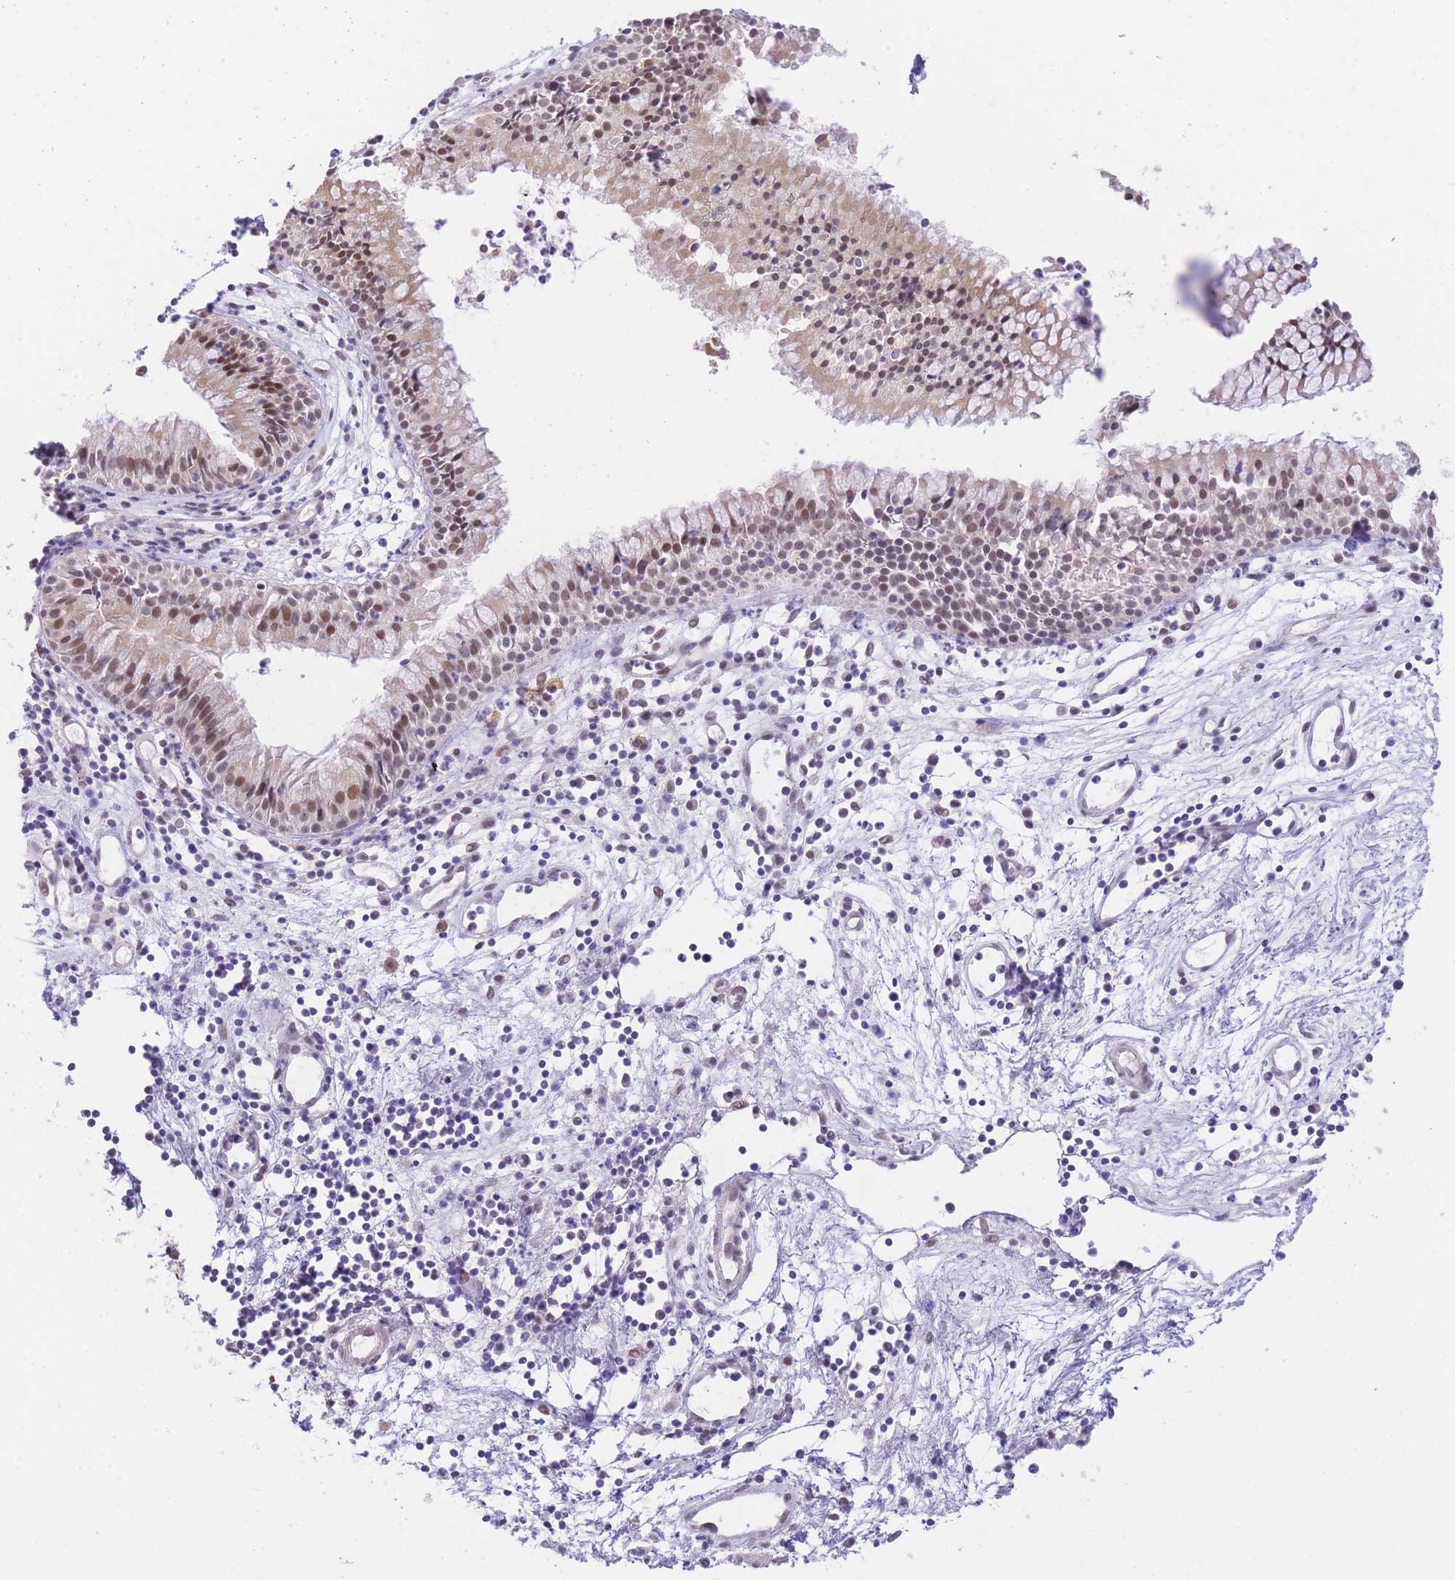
{"staining": {"intensity": "moderate", "quantity": ">75%", "location": "nuclear"}, "tissue": "nasopharynx", "cell_type": "Respiratory epithelial cells", "image_type": "normal", "snomed": [{"axis": "morphology", "description": "Normal tissue, NOS"}, {"axis": "topography", "description": "Nasopharynx"}], "caption": "DAB (3,3'-diaminobenzidine) immunohistochemical staining of unremarkable human nasopharynx shows moderate nuclear protein positivity in approximately >75% of respiratory epithelial cells.", "gene": "UBXN7", "patient": {"sex": "male", "age": 82}}